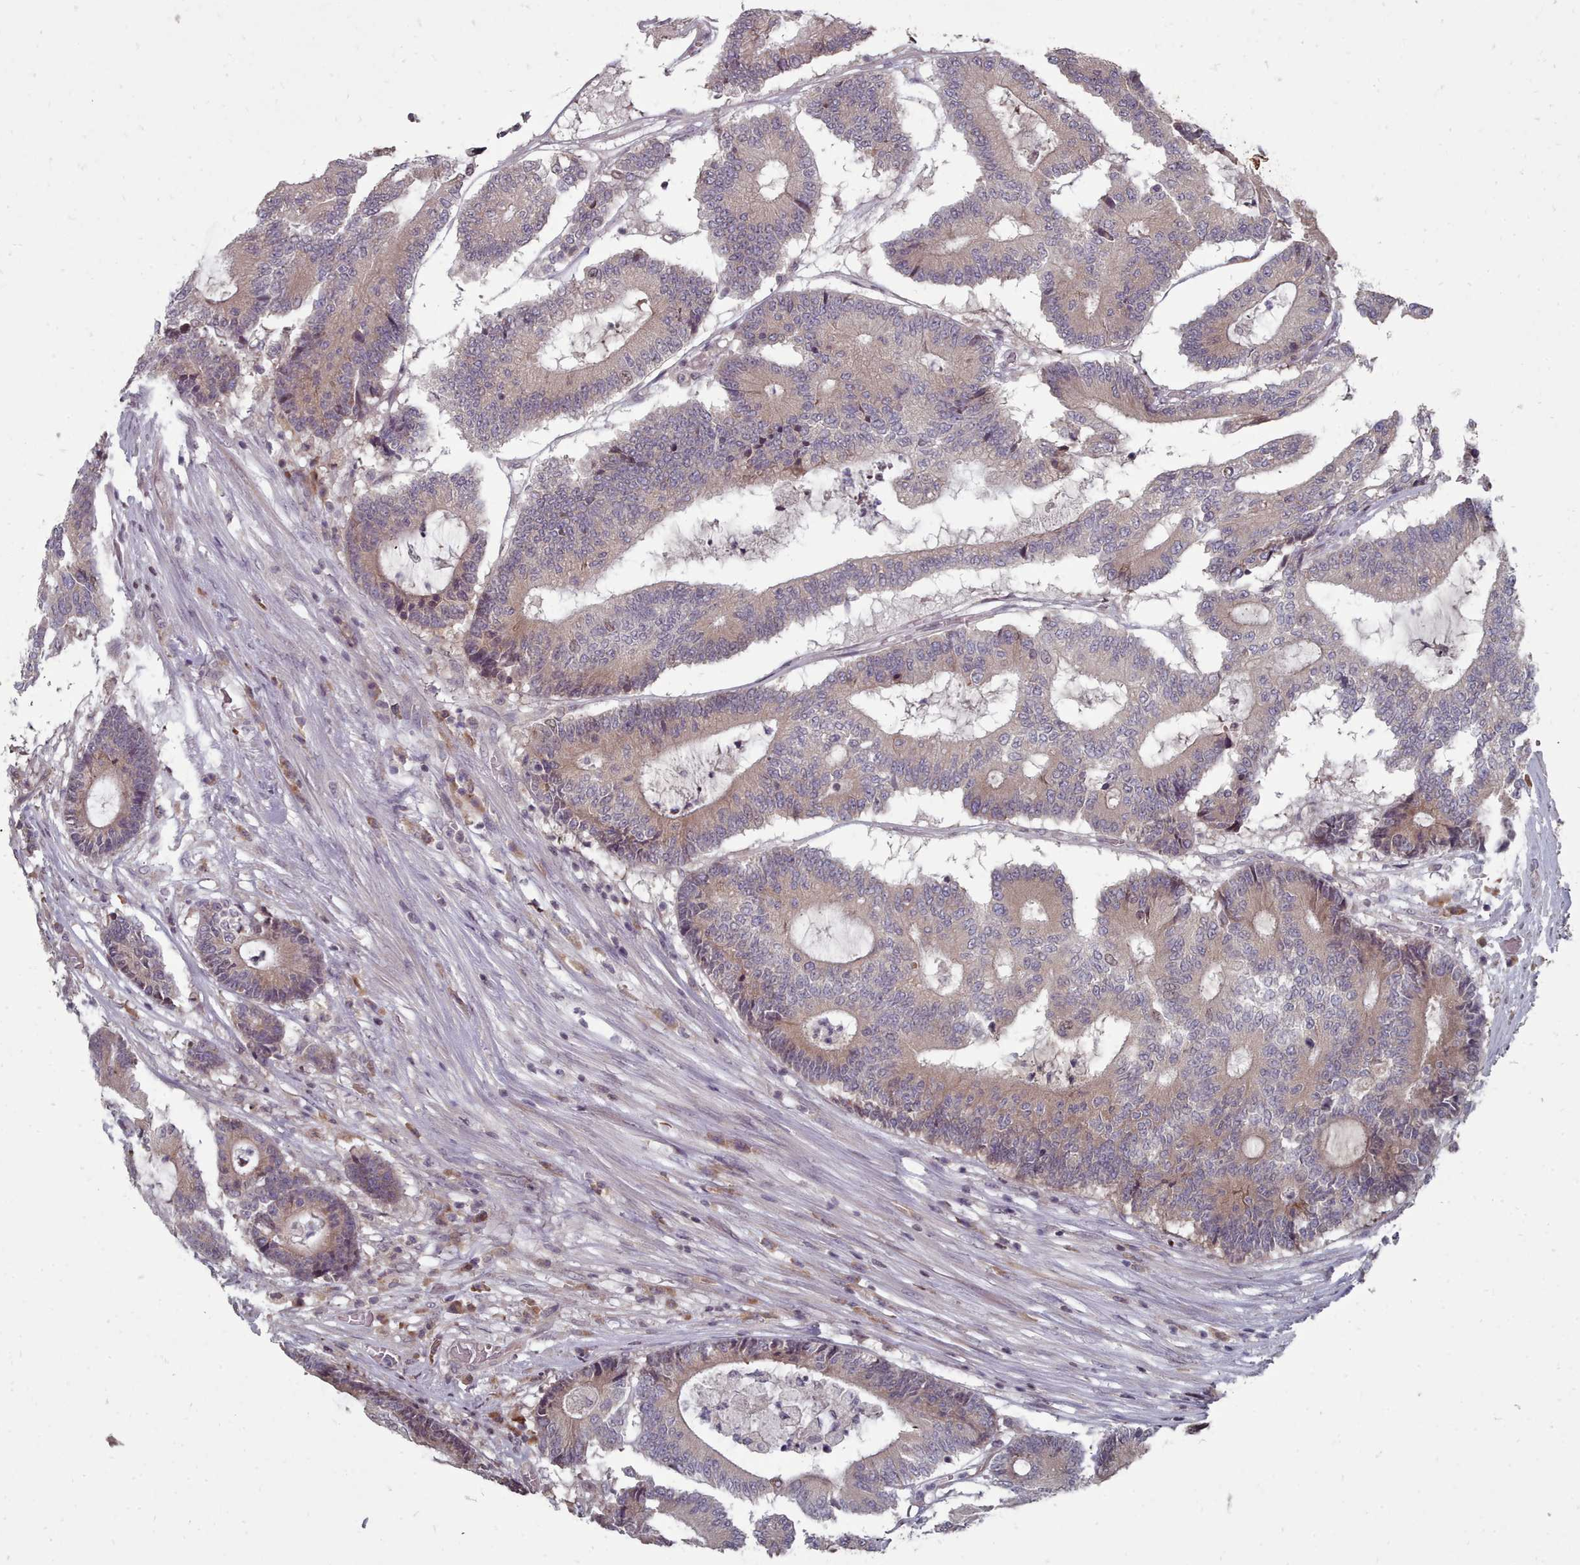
{"staining": {"intensity": "weak", "quantity": ">75%", "location": "cytoplasmic/membranous"}, "tissue": "colorectal cancer", "cell_type": "Tumor cells", "image_type": "cancer", "snomed": [{"axis": "morphology", "description": "Adenocarcinoma, NOS"}, {"axis": "topography", "description": "Colon"}], "caption": "The histopathology image displays immunohistochemical staining of colorectal adenocarcinoma. There is weak cytoplasmic/membranous expression is present in approximately >75% of tumor cells.", "gene": "ACKR3", "patient": {"sex": "female", "age": 84}}